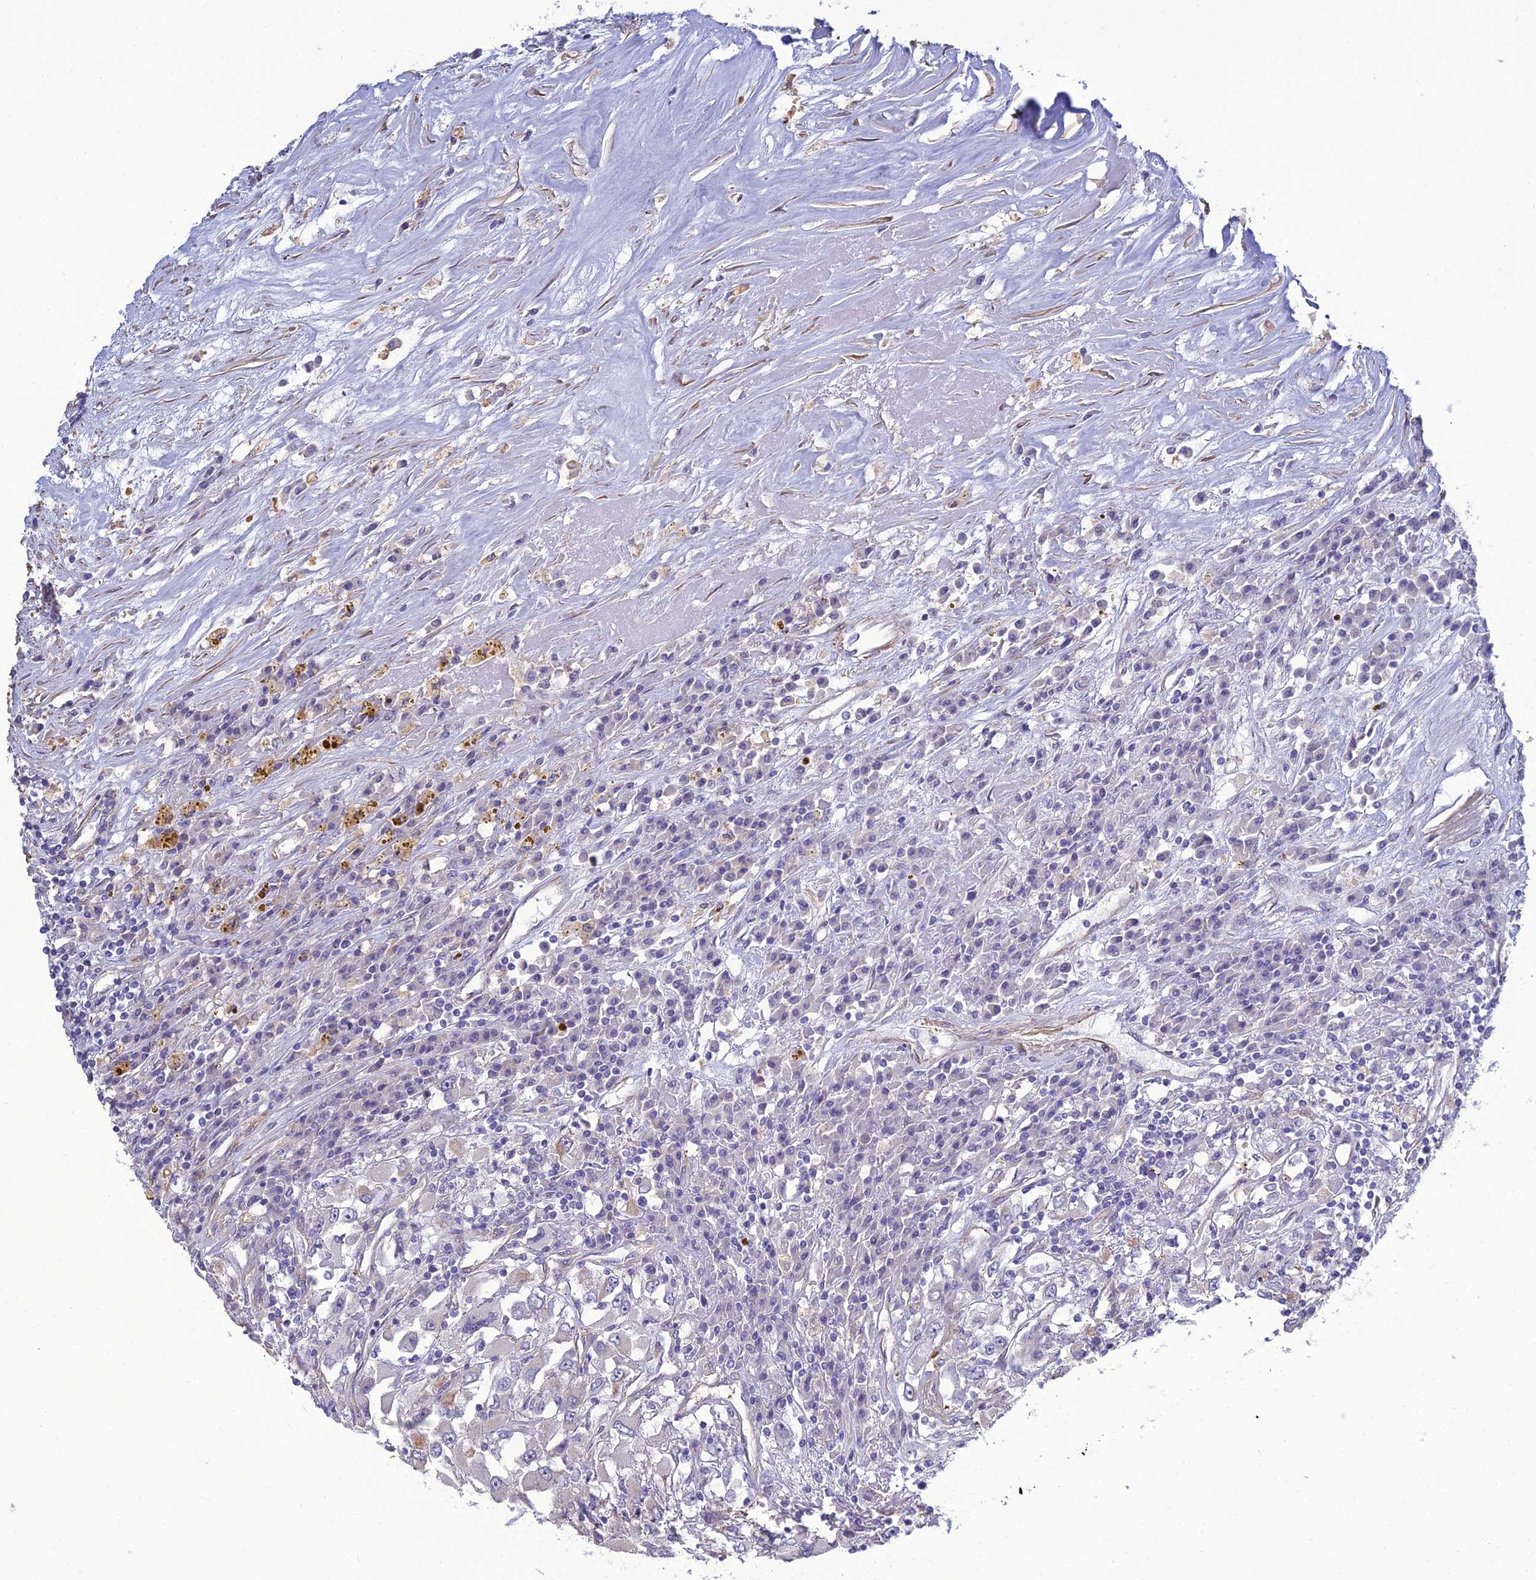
{"staining": {"intensity": "negative", "quantity": "none", "location": "none"}, "tissue": "renal cancer", "cell_type": "Tumor cells", "image_type": "cancer", "snomed": [{"axis": "morphology", "description": "Adenocarcinoma, NOS"}, {"axis": "topography", "description": "Kidney"}], "caption": "This is a histopathology image of IHC staining of adenocarcinoma (renal), which shows no staining in tumor cells. The staining is performed using DAB (3,3'-diaminobenzidine) brown chromogen with nuclei counter-stained in using hematoxylin.", "gene": "LZTS2", "patient": {"sex": "female", "age": 52}}